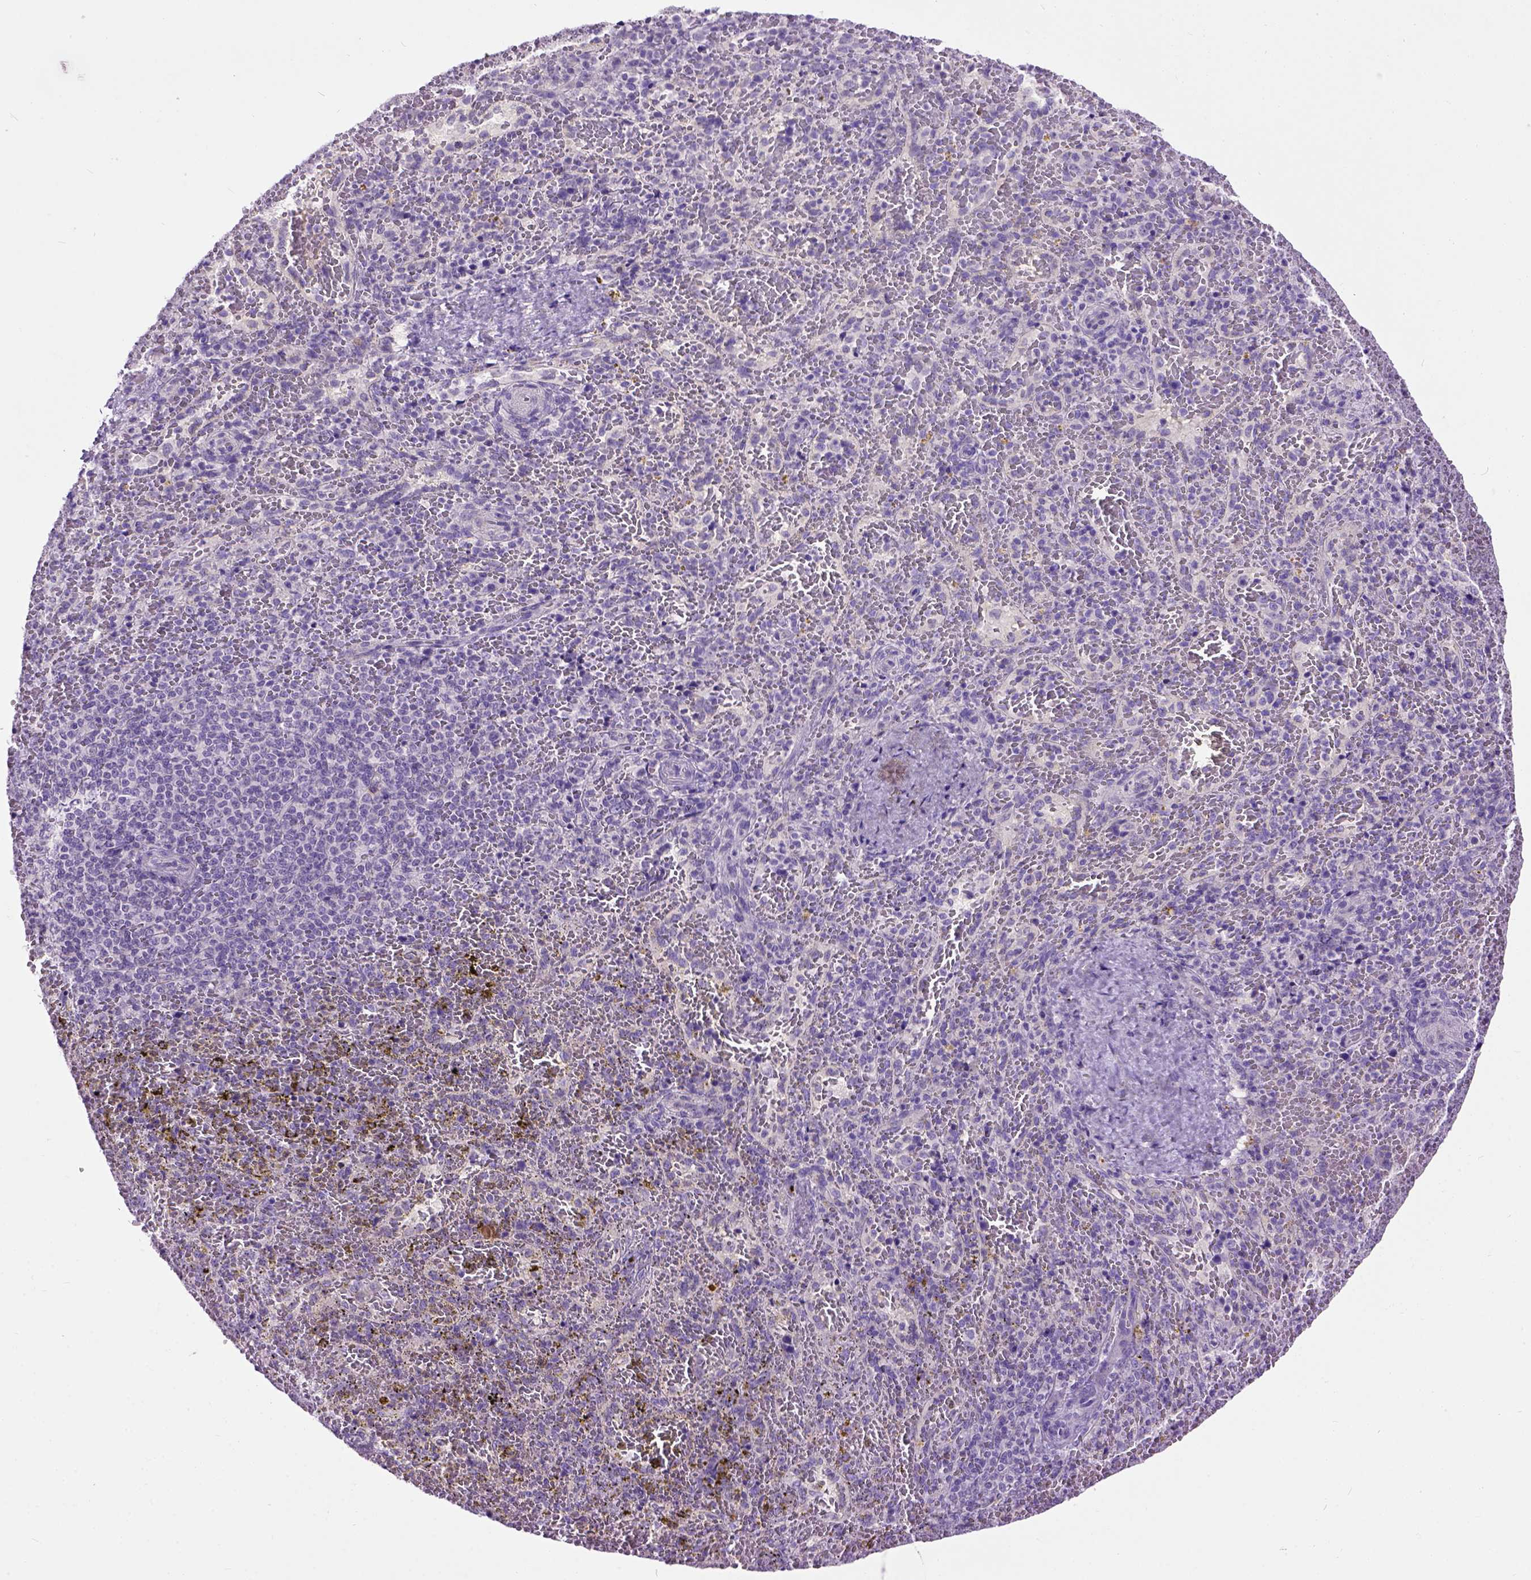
{"staining": {"intensity": "negative", "quantity": "none", "location": "none"}, "tissue": "spleen", "cell_type": "Cells in red pulp", "image_type": "normal", "snomed": [{"axis": "morphology", "description": "Normal tissue, NOS"}, {"axis": "topography", "description": "Spleen"}], "caption": "A photomicrograph of spleen stained for a protein demonstrates no brown staining in cells in red pulp.", "gene": "MAPT", "patient": {"sex": "female", "age": 50}}